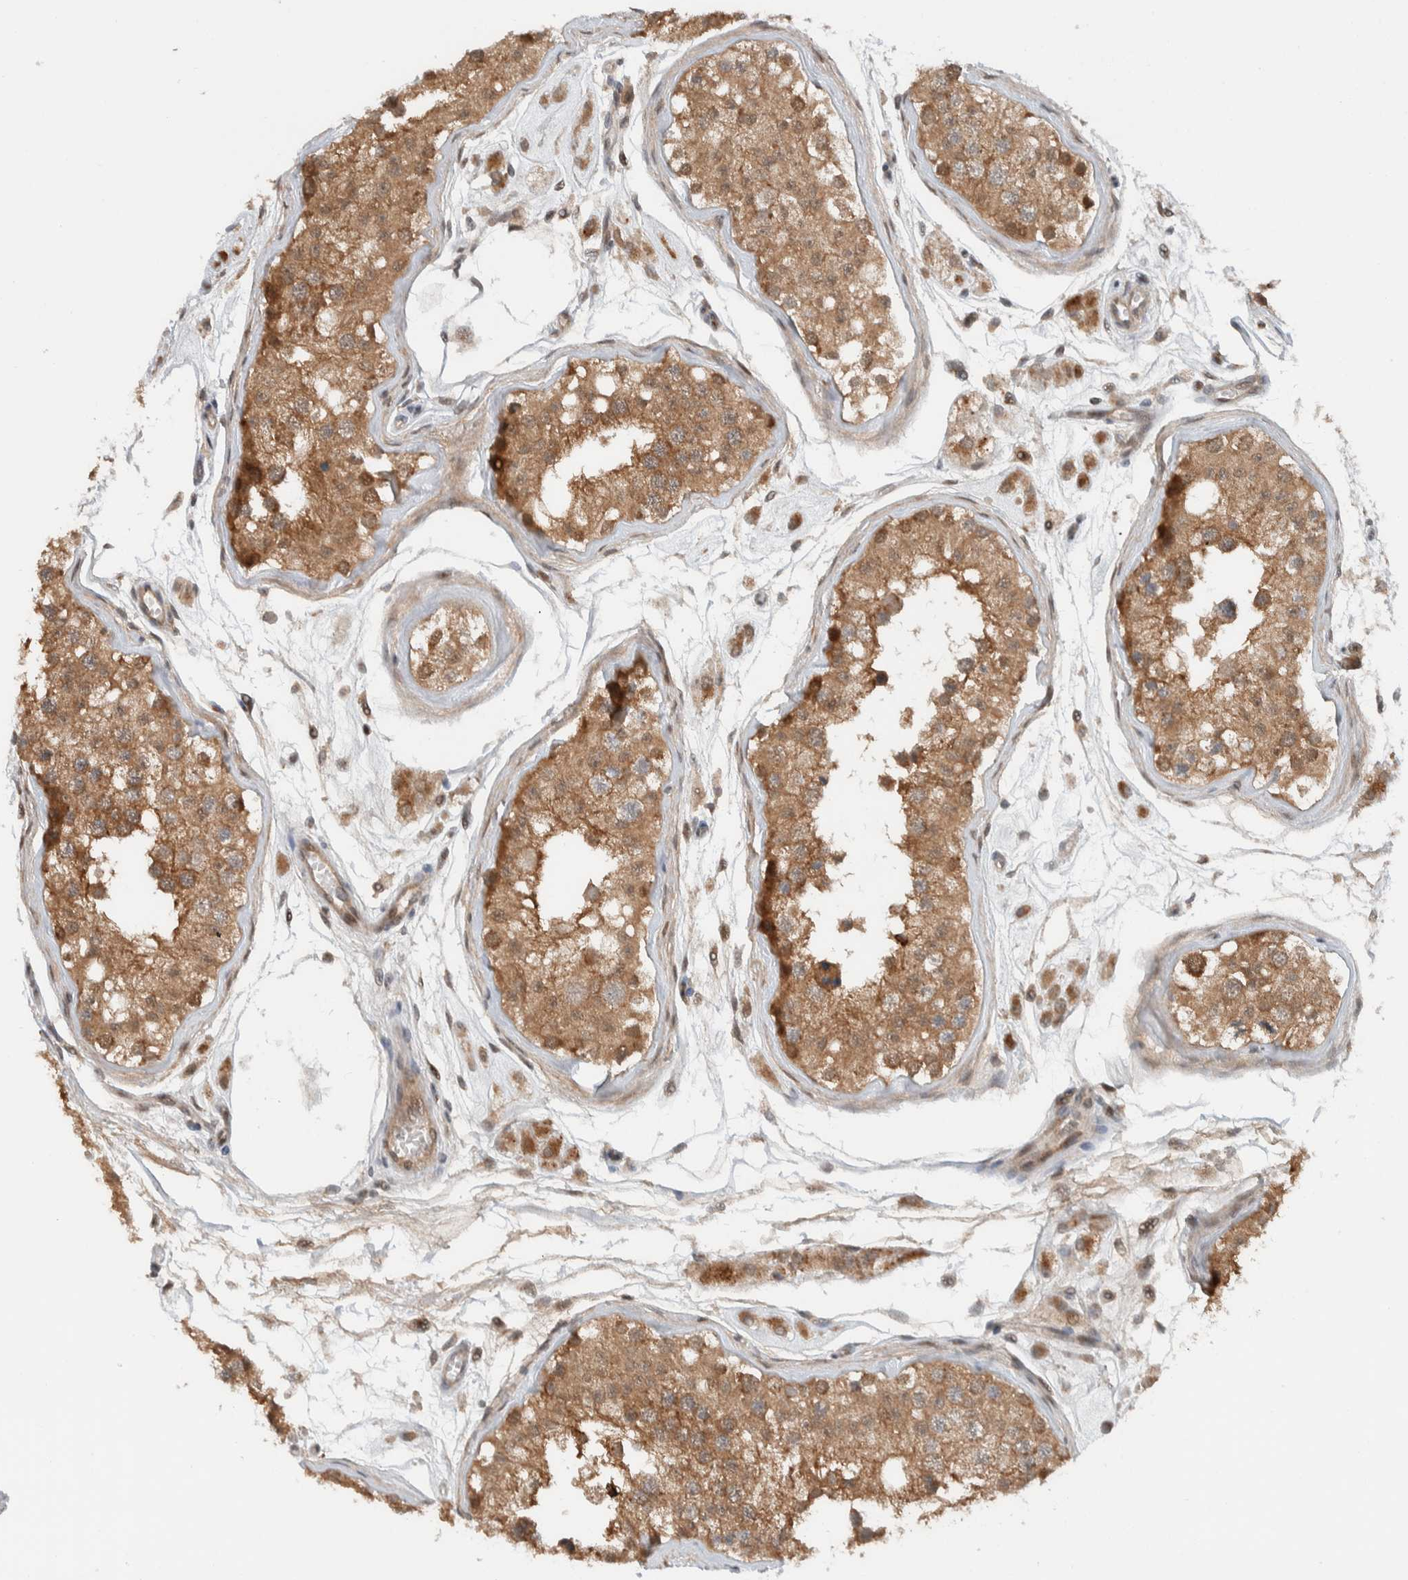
{"staining": {"intensity": "moderate", "quantity": ">75%", "location": "cytoplasmic/membranous"}, "tissue": "testis", "cell_type": "Cells in seminiferous ducts", "image_type": "normal", "snomed": [{"axis": "morphology", "description": "Normal tissue, NOS"}, {"axis": "morphology", "description": "Adenocarcinoma, metastatic, NOS"}, {"axis": "topography", "description": "Testis"}], "caption": "Moderate cytoplasmic/membranous expression for a protein is present in about >75% of cells in seminiferous ducts of normal testis using immunohistochemistry (IHC).", "gene": "KLHL6", "patient": {"sex": "male", "age": 26}}